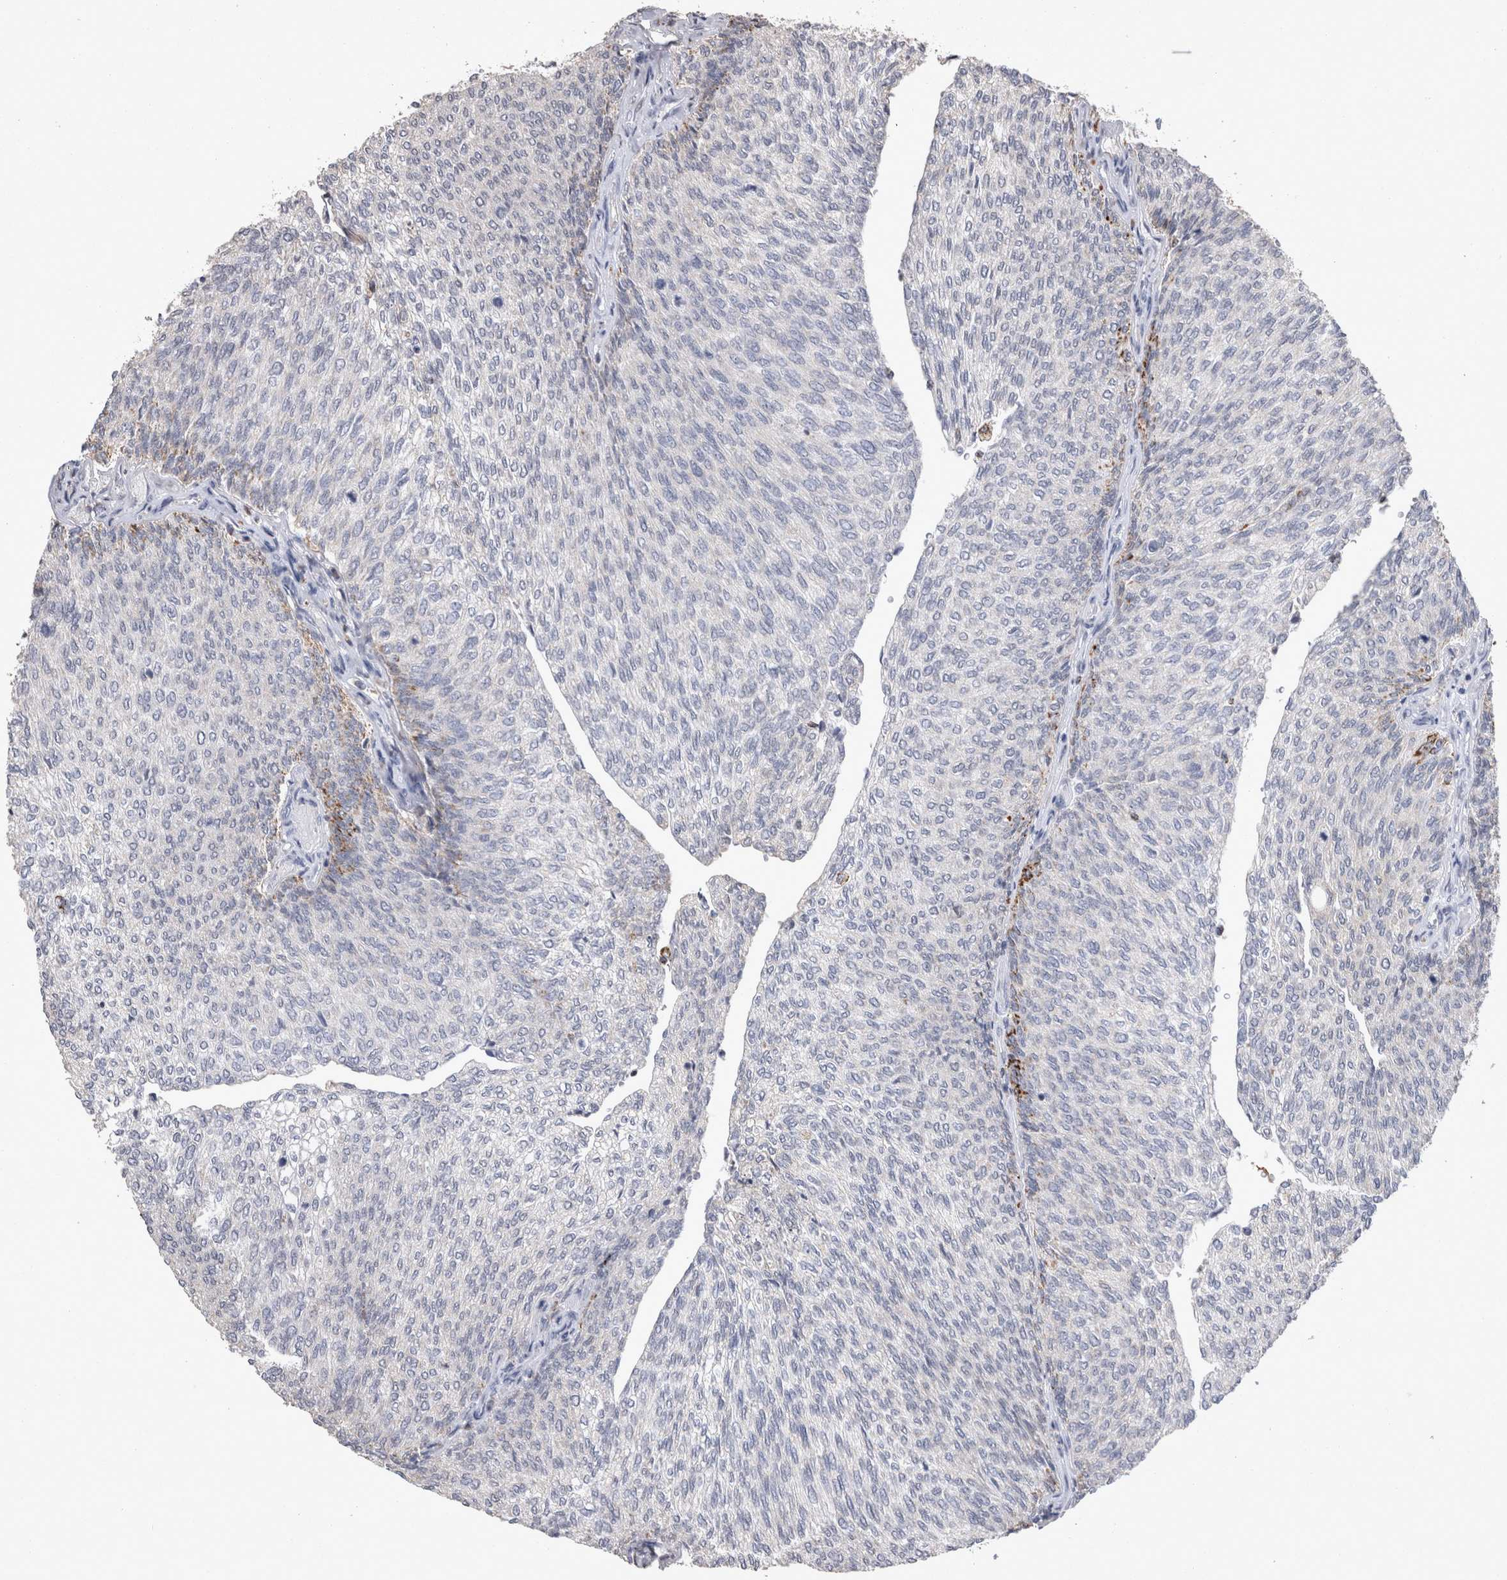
{"staining": {"intensity": "negative", "quantity": "none", "location": "none"}, "tissue": "urothelial cancer", "cell_type": "Tumor cells", "image_type": "cancer", "snomed": [{"axis": "morphology", "description": "Urothelial carcinoma, Low grade"}, {"axis": "topography", "description": "Urinary bladder"}], "caption": "Tumor cells show no significant protein expression in urothelial cancer.", "gene": "DKK3", "patient": {"sex": "female", "age": 79}}